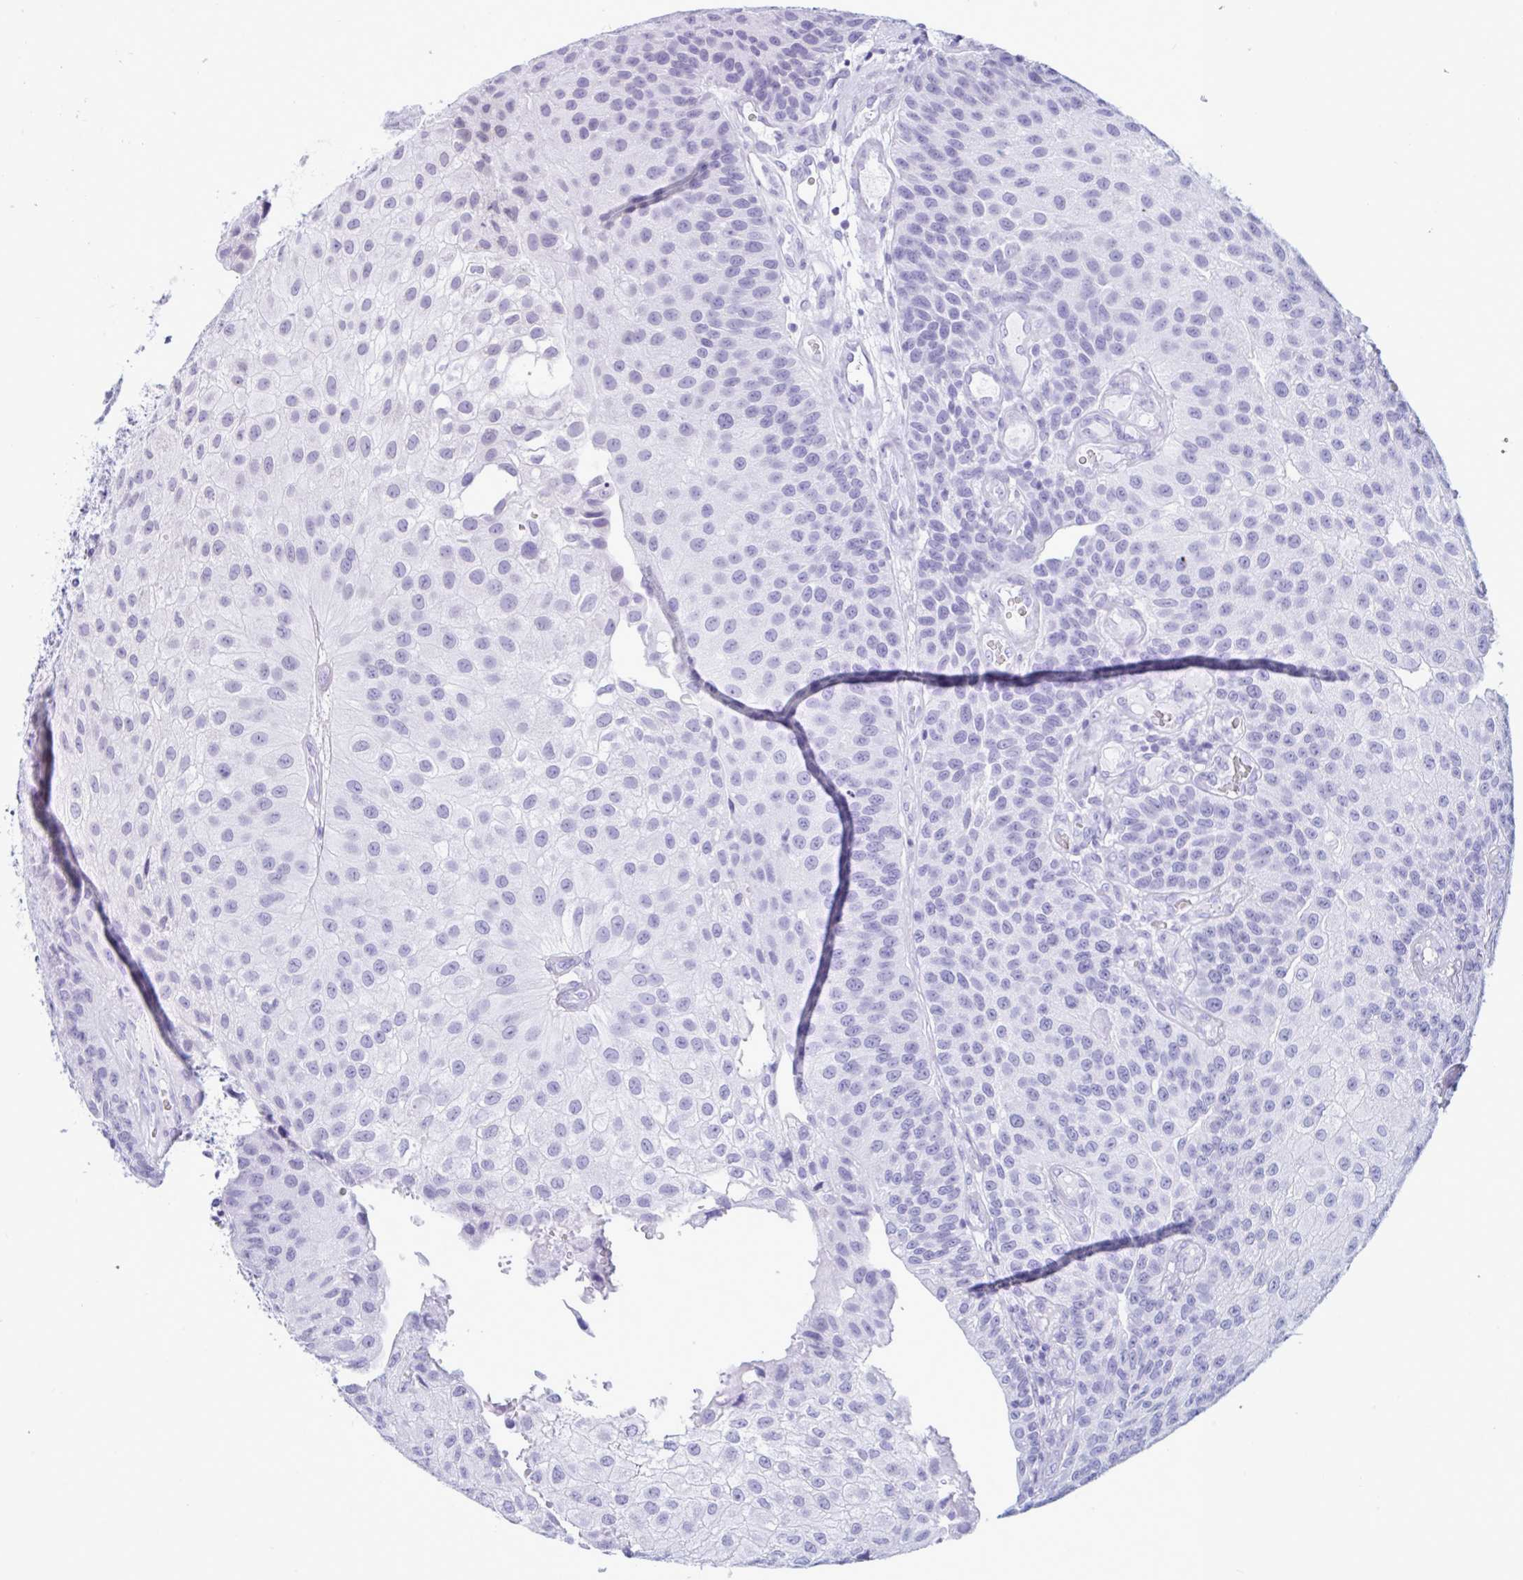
{"staining": {"intensity": "negative", "quantity": "none", "location": "none"}, "tissue": "urothelial cancer", "cell_type": "Tumor cells", "image_type": "cancer", "snomed": [{"axis": "morphology", "description": "Urothelial carcinoma, NOS"}, {"axis": "topography", "description": "Urinary bladder"}], "caption": "Immunohistochemistry (IHC) photomicrograph of neoplastic tissue: urothelial cancer stained with DAB (3,3'-diaminobenzidine) shows no significant protein positivity in tumor cells.", "gene": "DOCK11", "patient": {"sex": "male", "age": 87}}